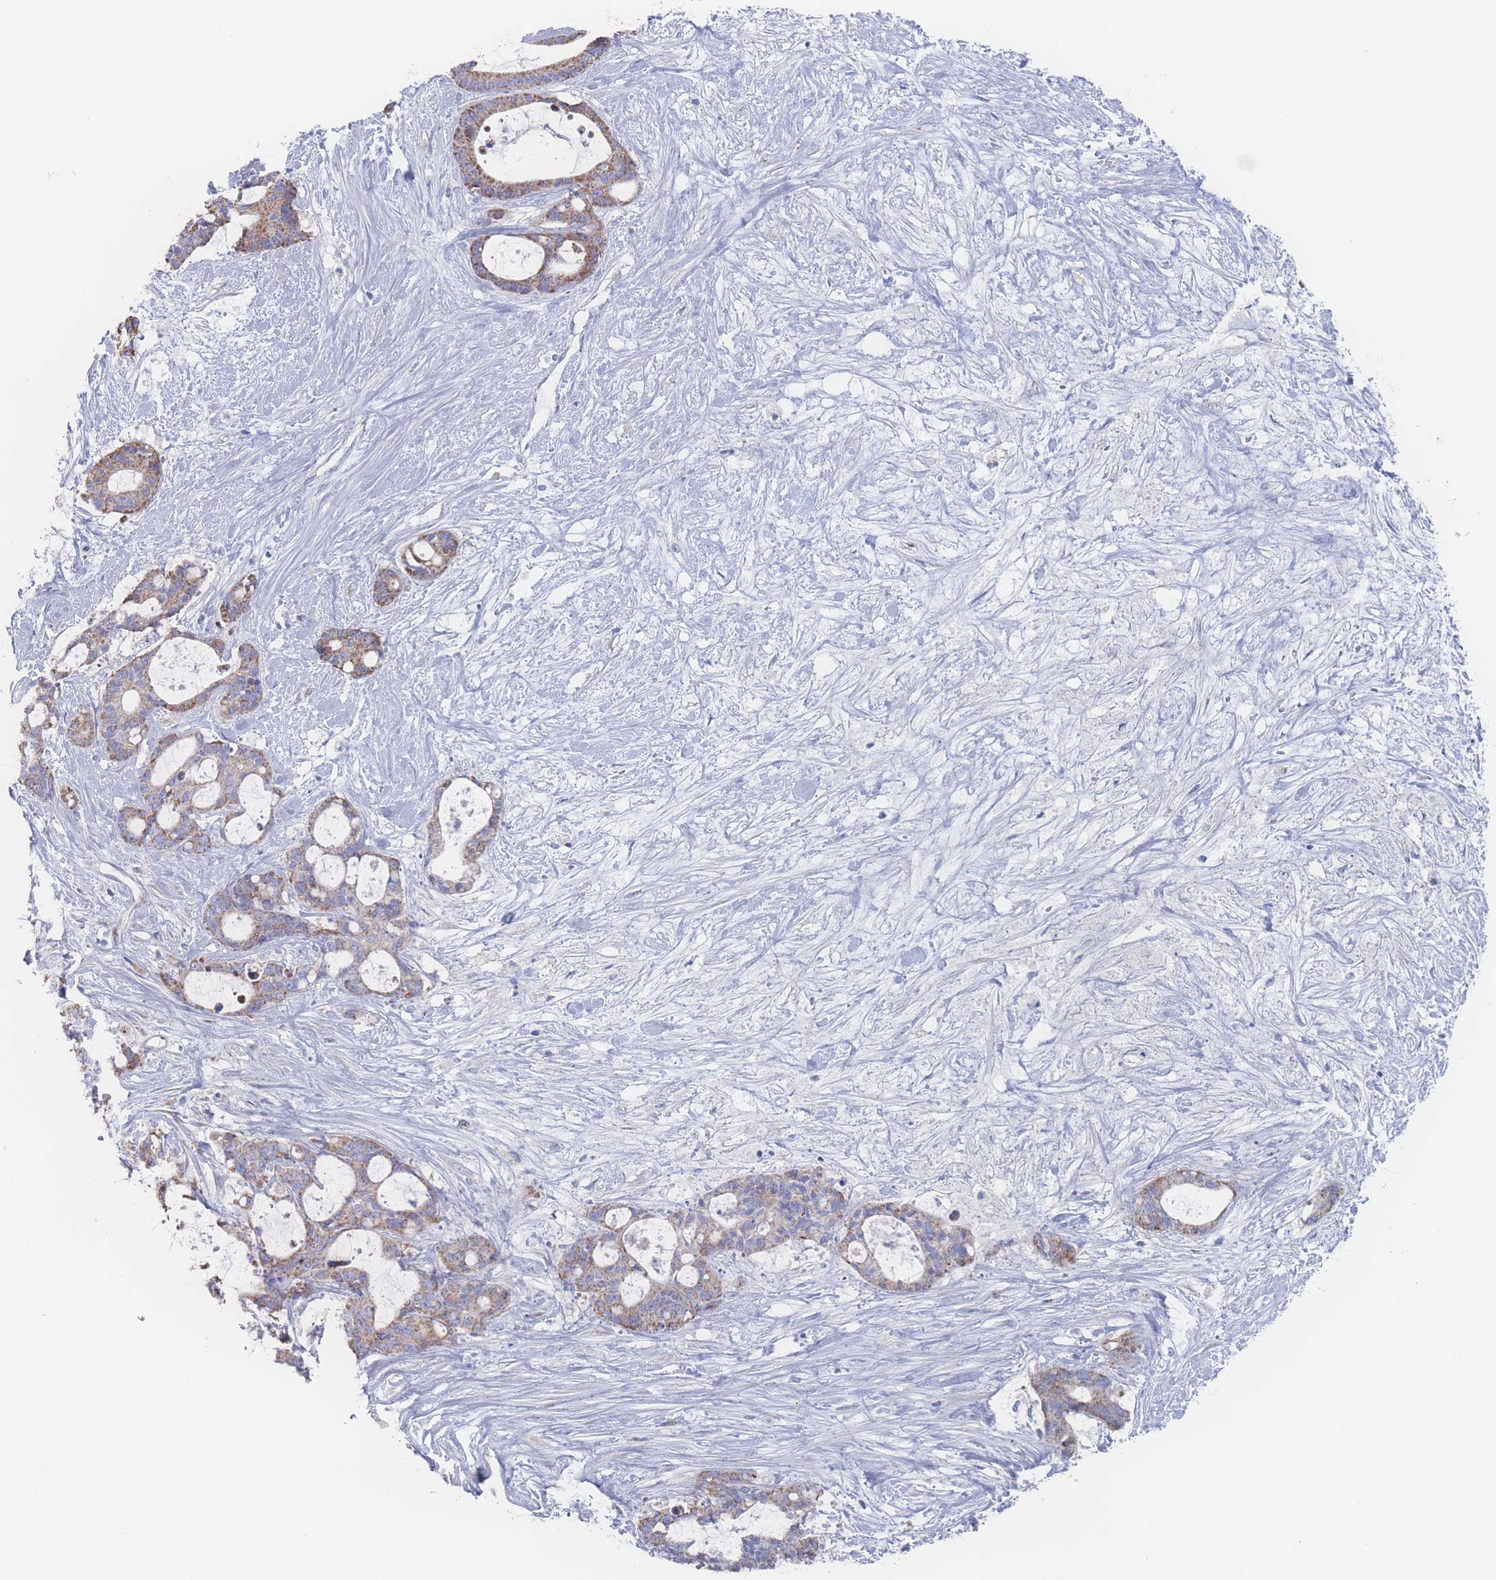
{"staining": {"intensity": "moderate", "quantity": ">75%", "location": "cytoplasmic/membranous"}, "tissue": "liver cancer", "cell_type": "Tumor cells", "image_type": "cancer", "snomed": [{"axis": "morphology", "description": "Normal tissue, NOS"}, {"axis": "morphology", "description": "Cholangiocarcinoma"}, {"axis": "topography", "description": "Liver"}, {"axis": "topography", "description": "Peripheral nerve tissue"}], "caption": "Moderate cytoplasmic/membranous protein expression is identified in about >75% of tumor cells in cholangiocarcinoma (liver).", "gene": "SNPH", "patient": {"sex": "female", "age": 73}}